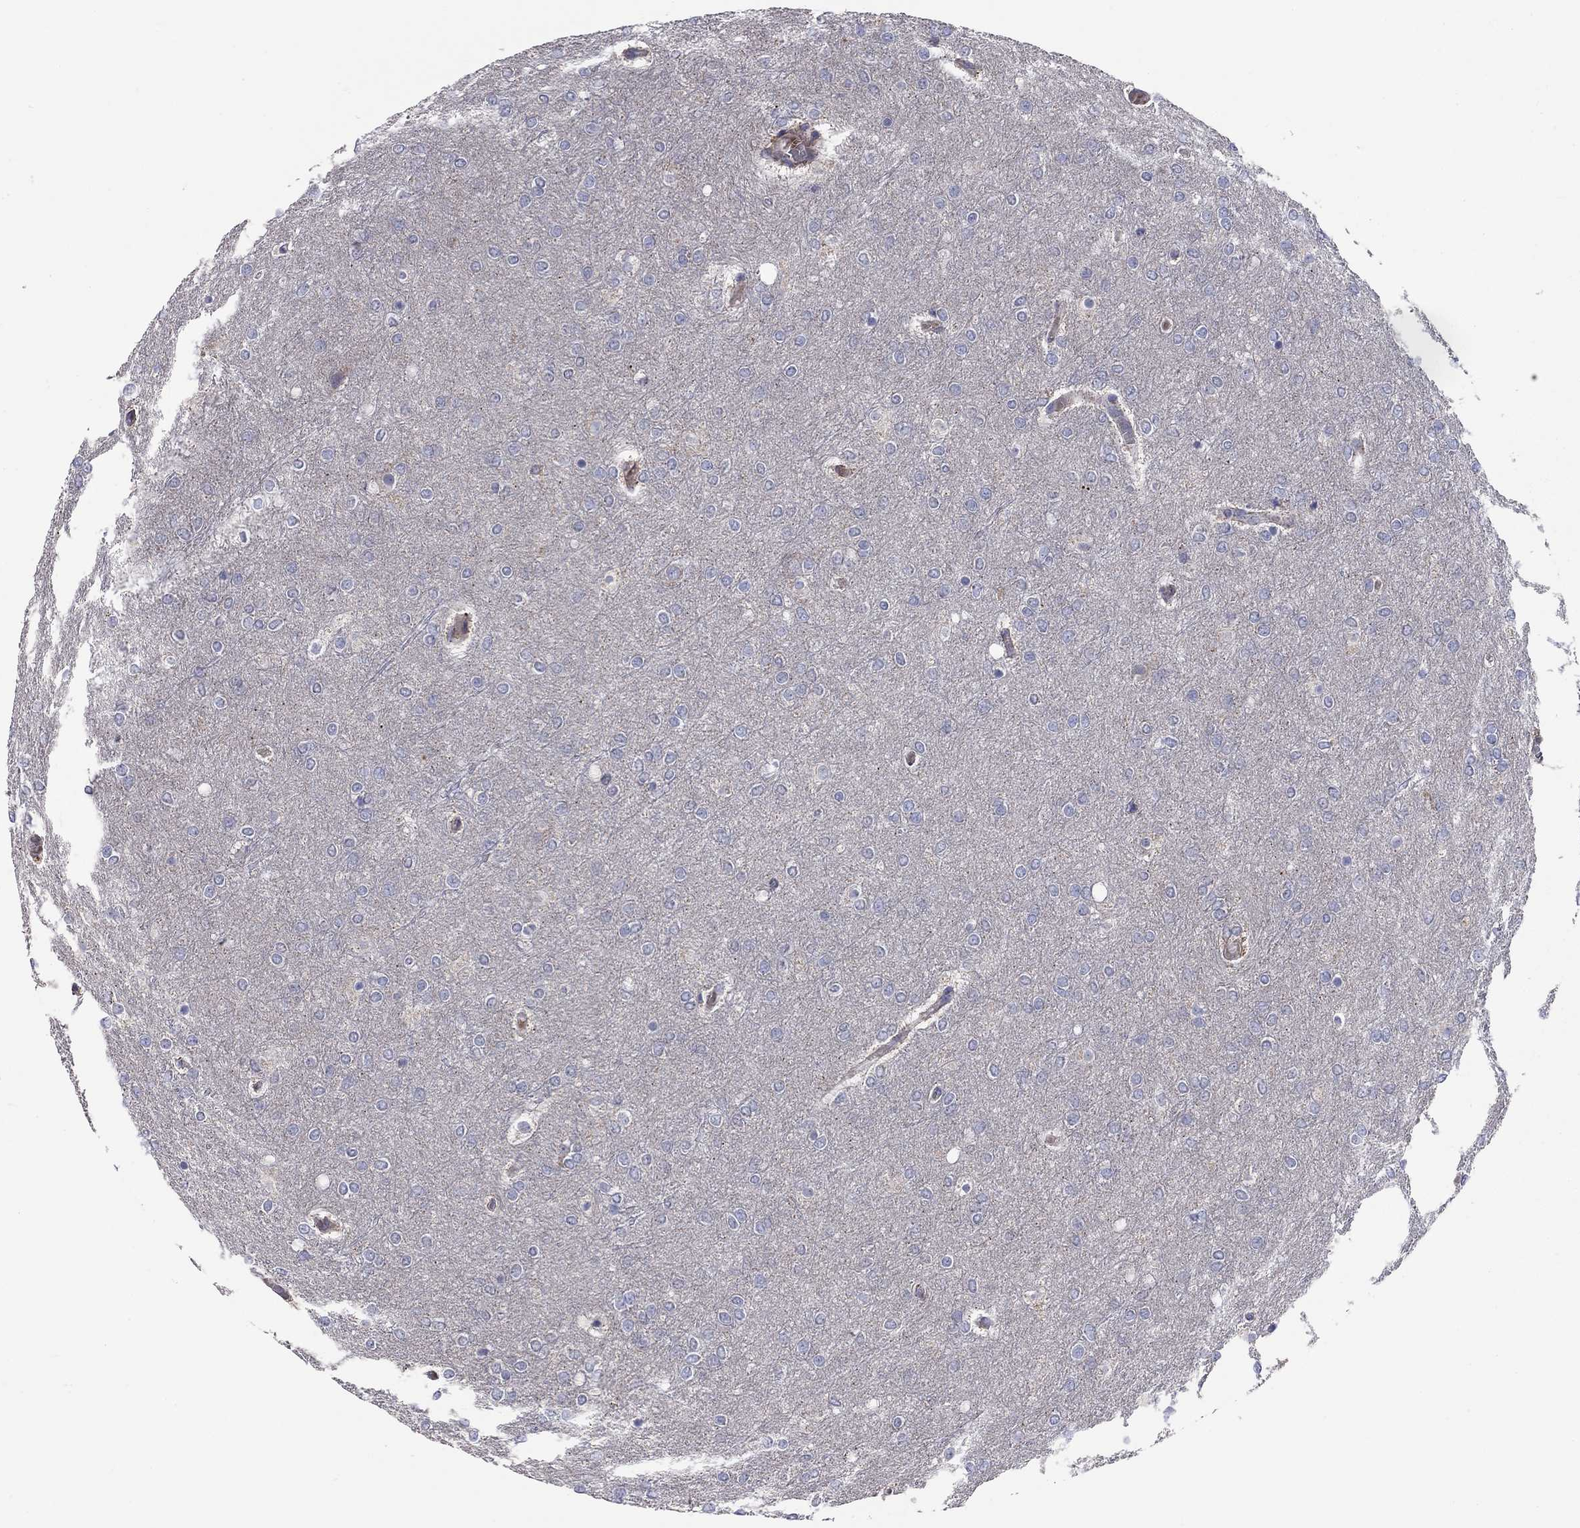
{"staining": {"intensity": "negative", "quantity": "none", "location": "none"}, "tissue": "glioma", "cell_type": "Tumor cells", "image_type": "cancer", "snomed": [{"axis": "morphology", "description": "Glioma, malignant, High grade"}, {"axis": "topography", "description": "Brain"}], "caption": "Immunohistochemistry of human high-grade glioma (malignant) displays no staining in tumor cells.", "gene": "KANSL1L", "patient": {"sex": "female", "age": 61}}